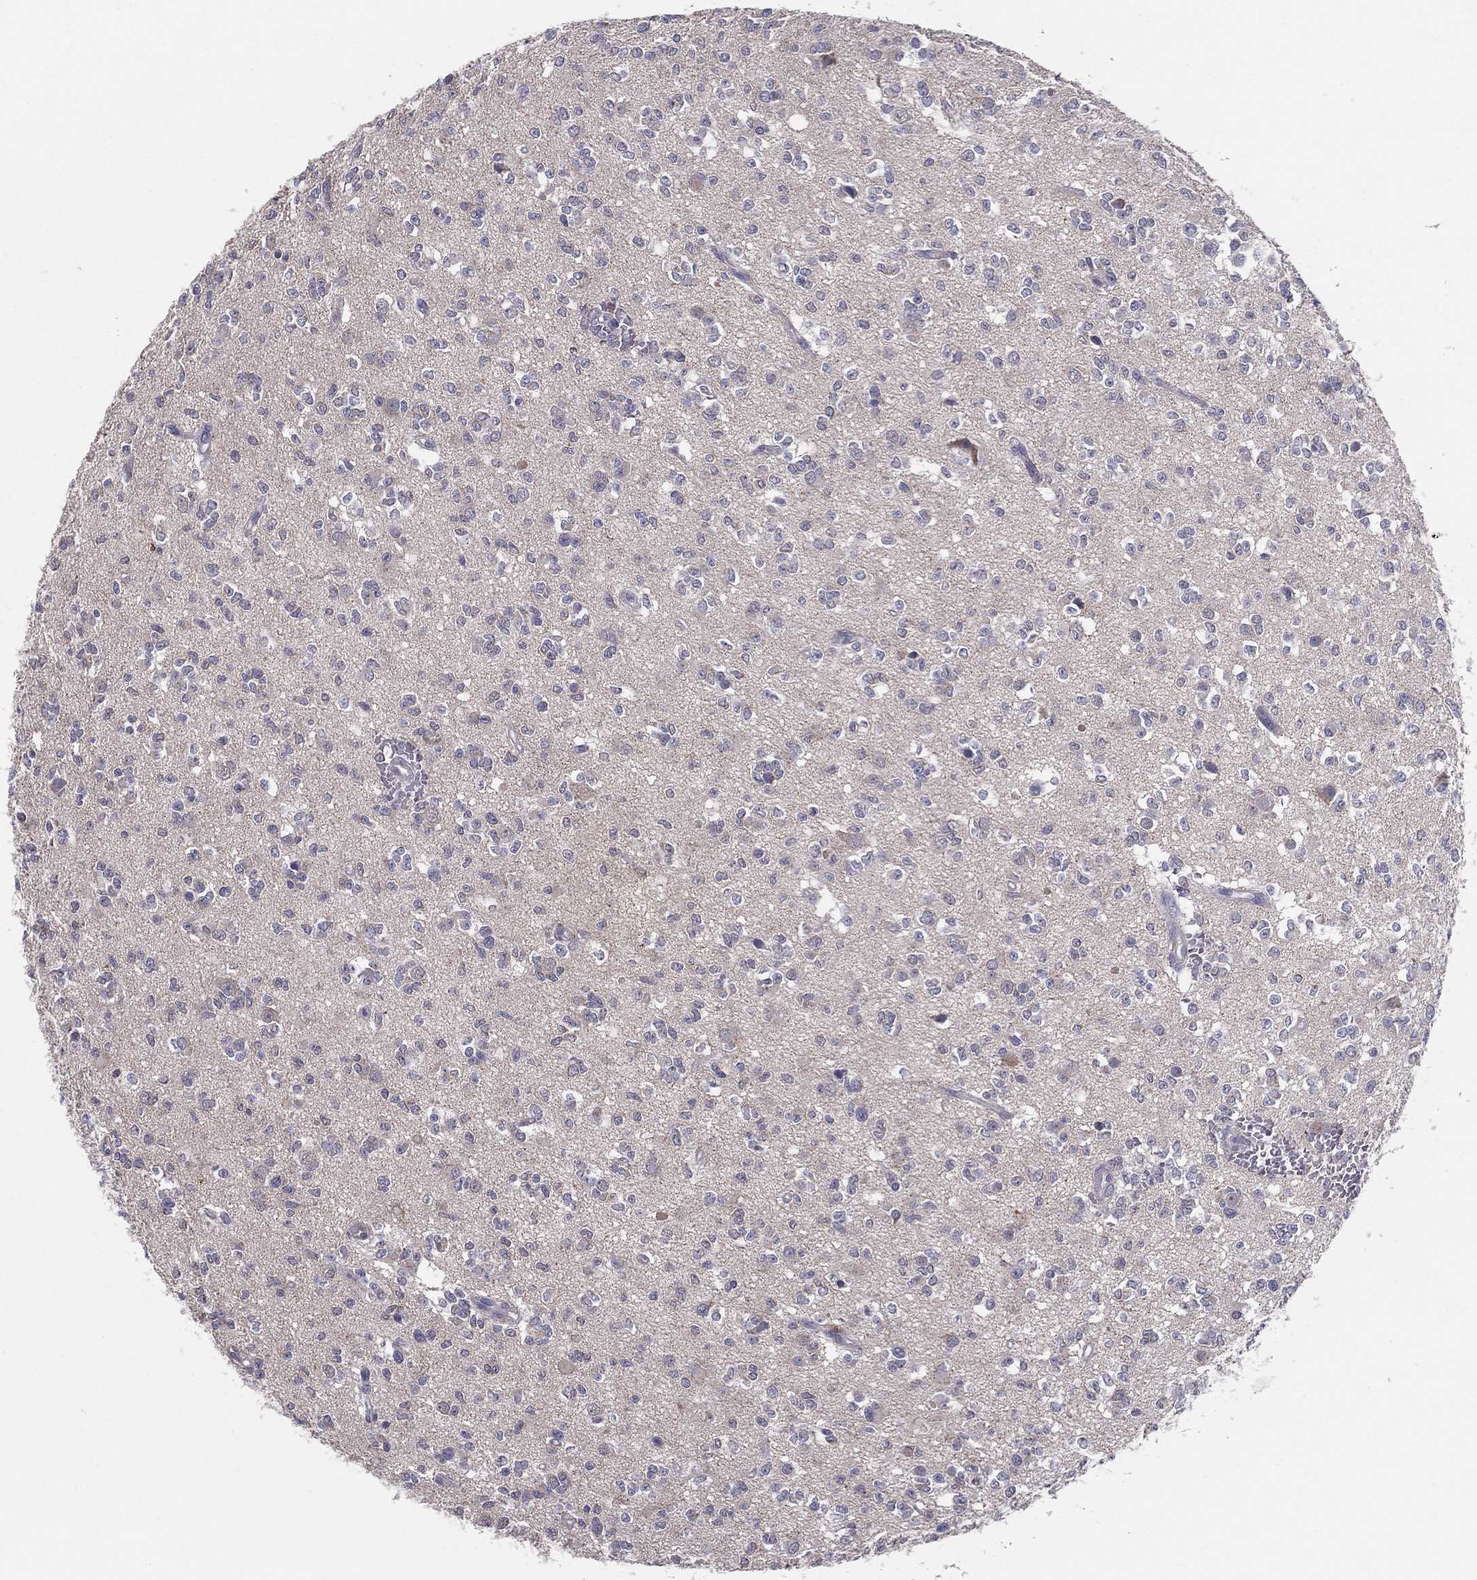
{"staining": {"intensity": "negative", "quantity": "none", "location": "none"}, "tissue": "glioma", "cell_type": "Tumor cells", "image_type": "cancer", "snomed": [{"axis": "morphology", "description": "Glioma, malignant, Low grade"}, {"axis": "topography", "description": "Brain"}], "caption": "Immunohistochemistry (IHC) histopathology image of glioma stained for a protein (brown), which exhibits no expression in tumor cells.", "gene": "PCSK1", "patient": {"sex": "female", "age": 45}}